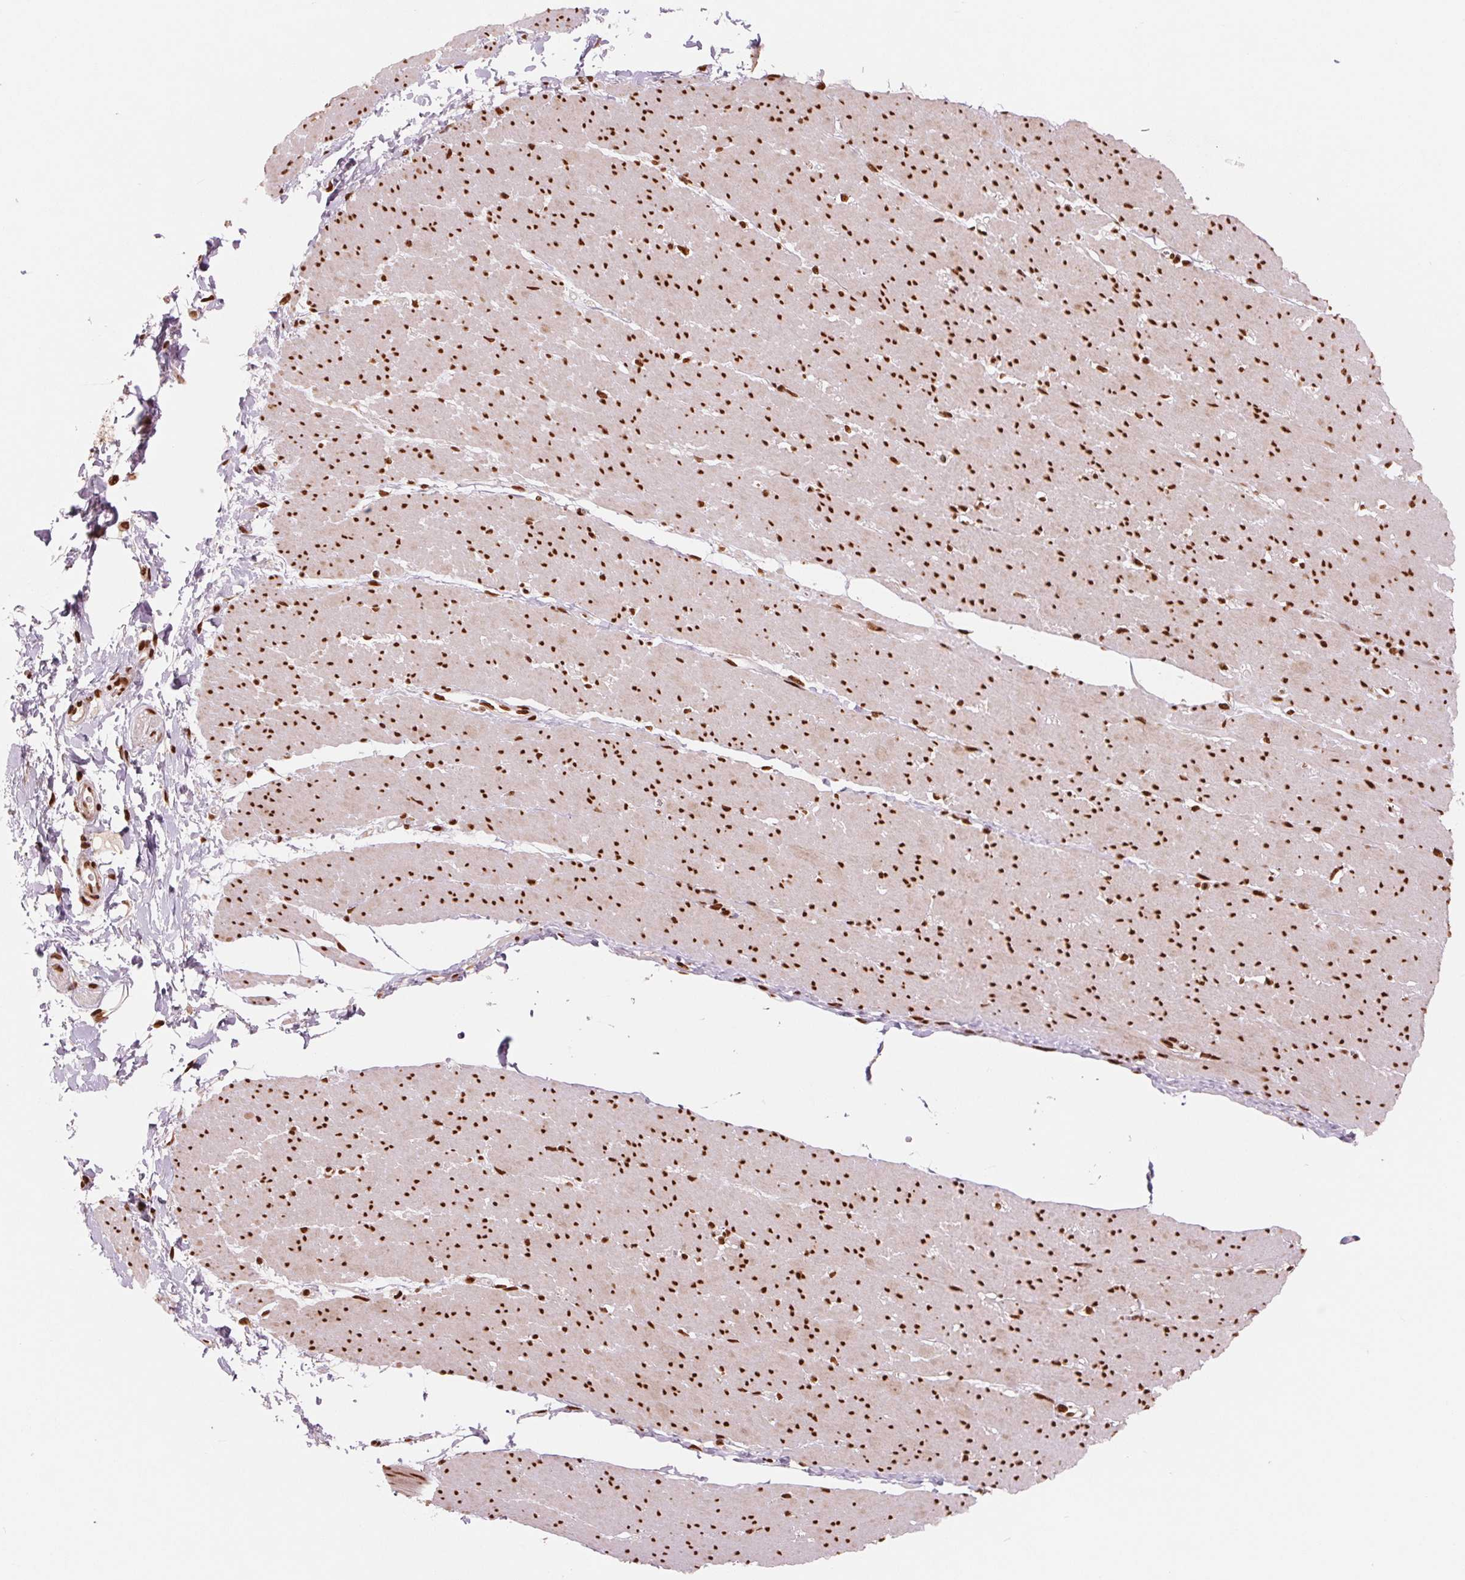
{"staining": {"intensity": "strong", "quantity": ">75%", "location": "nuclear"}, "tissue": "smooth muscle", "cell_type": "Smooth muscle cells", "image_type": "normal", "snomed": [{"axis": "morphology", "description": "Normal tissue, NOS"}, {"axis": "topography", "description": "Smooth muscle"}, {"axis": "topography", "description": "Rectum"}], "caption": "Smooth muscle stained for a protein (brown) shows strong nuclear positive positivity in about >75% of smooth muscle cells.", "gene": "TTLL9", "patient": {"sex": "male", "age": 53}}